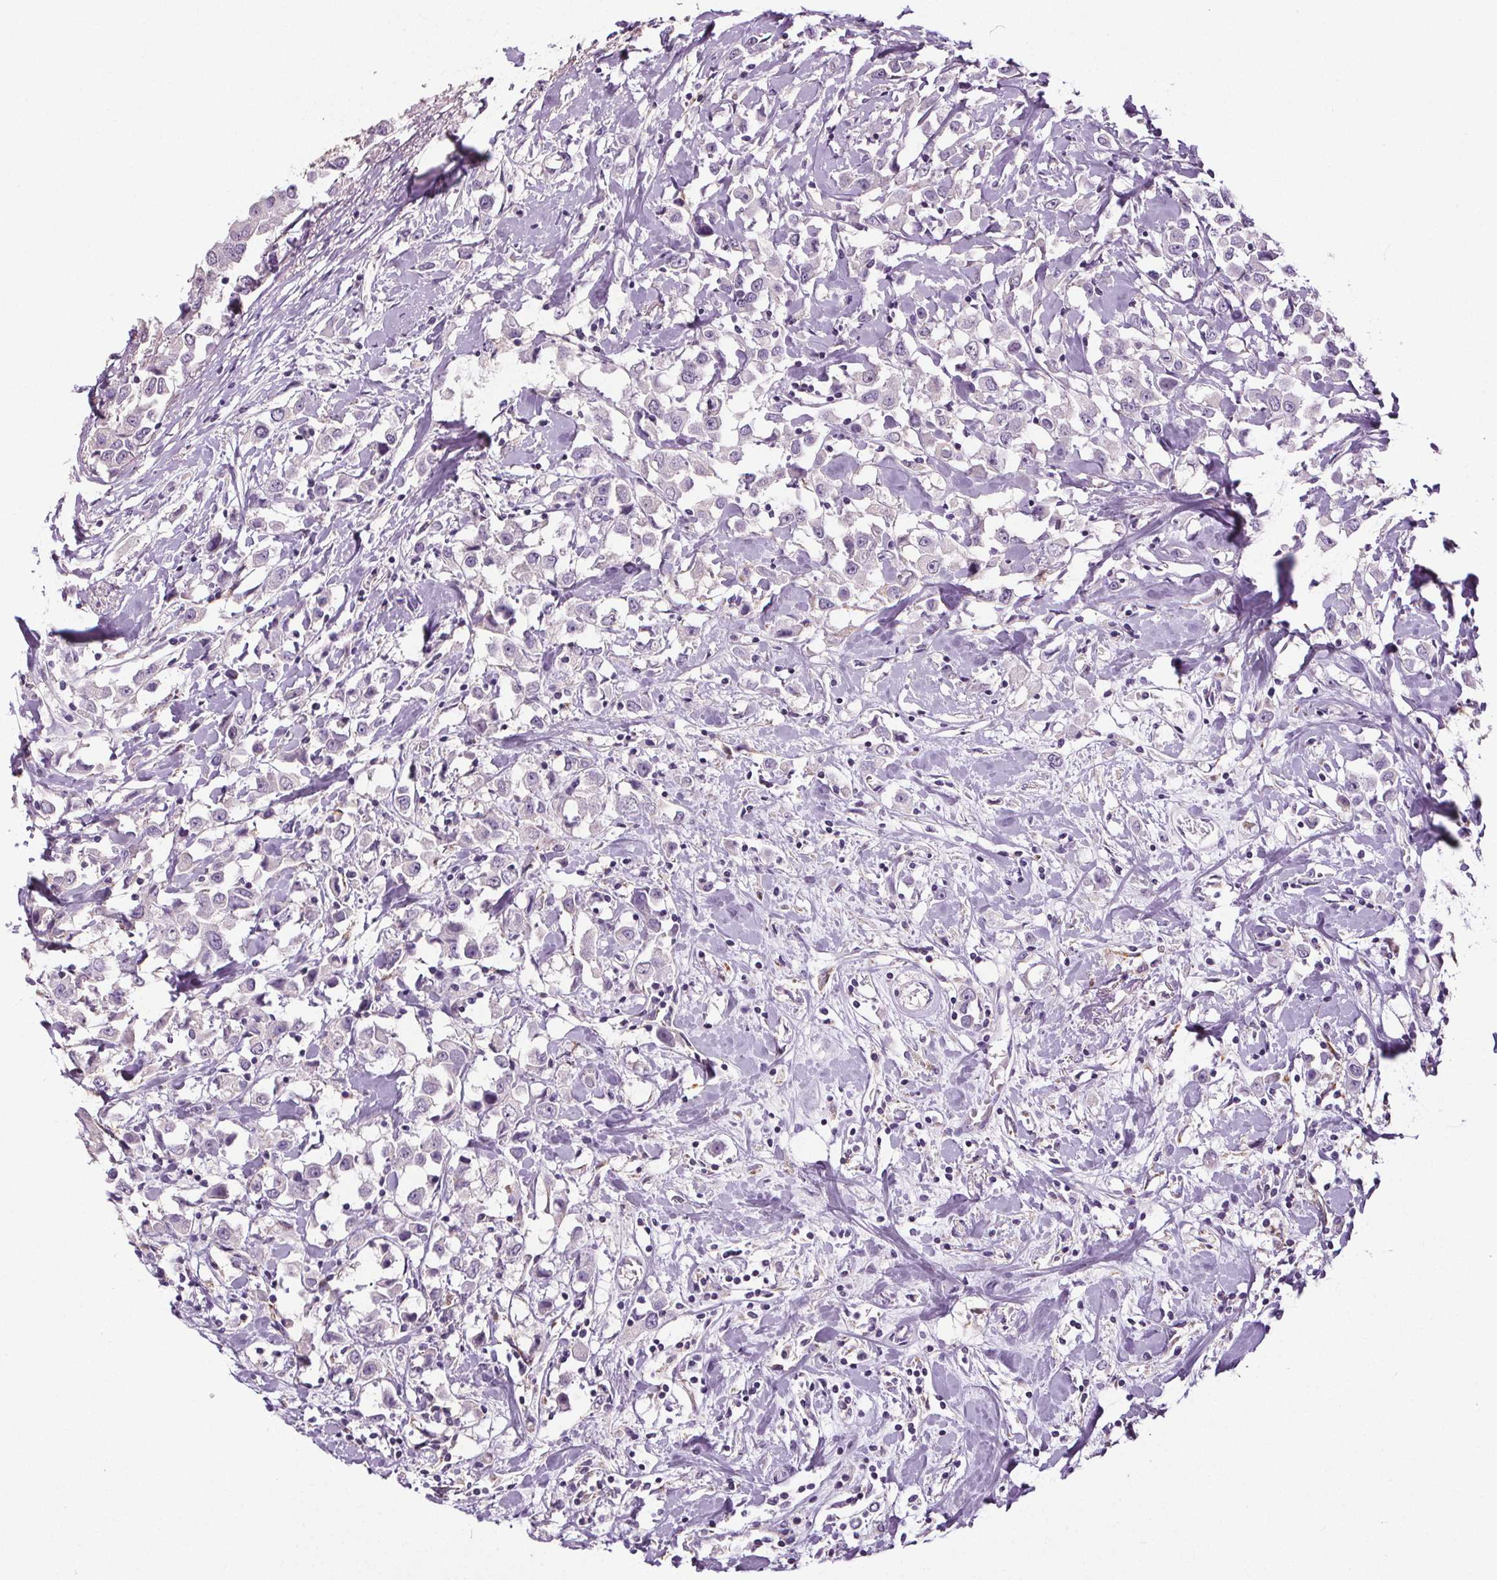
{"staining": {"intensity": "negative", "quantity": "none", "location": "none"}, "tissue": "breast cancer", "cell_type": "Tumor cells", "image_type": "cancer", "snomed": [{"axis": "morphology", "description": "Duct carcinoma"}, {"axis": "topography", "description": "Breast"}], "caption": "Tumor cells are negative for brown protein staining in breast cancer. (Stains: DAB IHC with hematoxylin counter stain, Microscopy: brightfield microscopy at high magnification).", "gene": "GPIHBP1", "patient": {"sex": "female", "age": 61}}